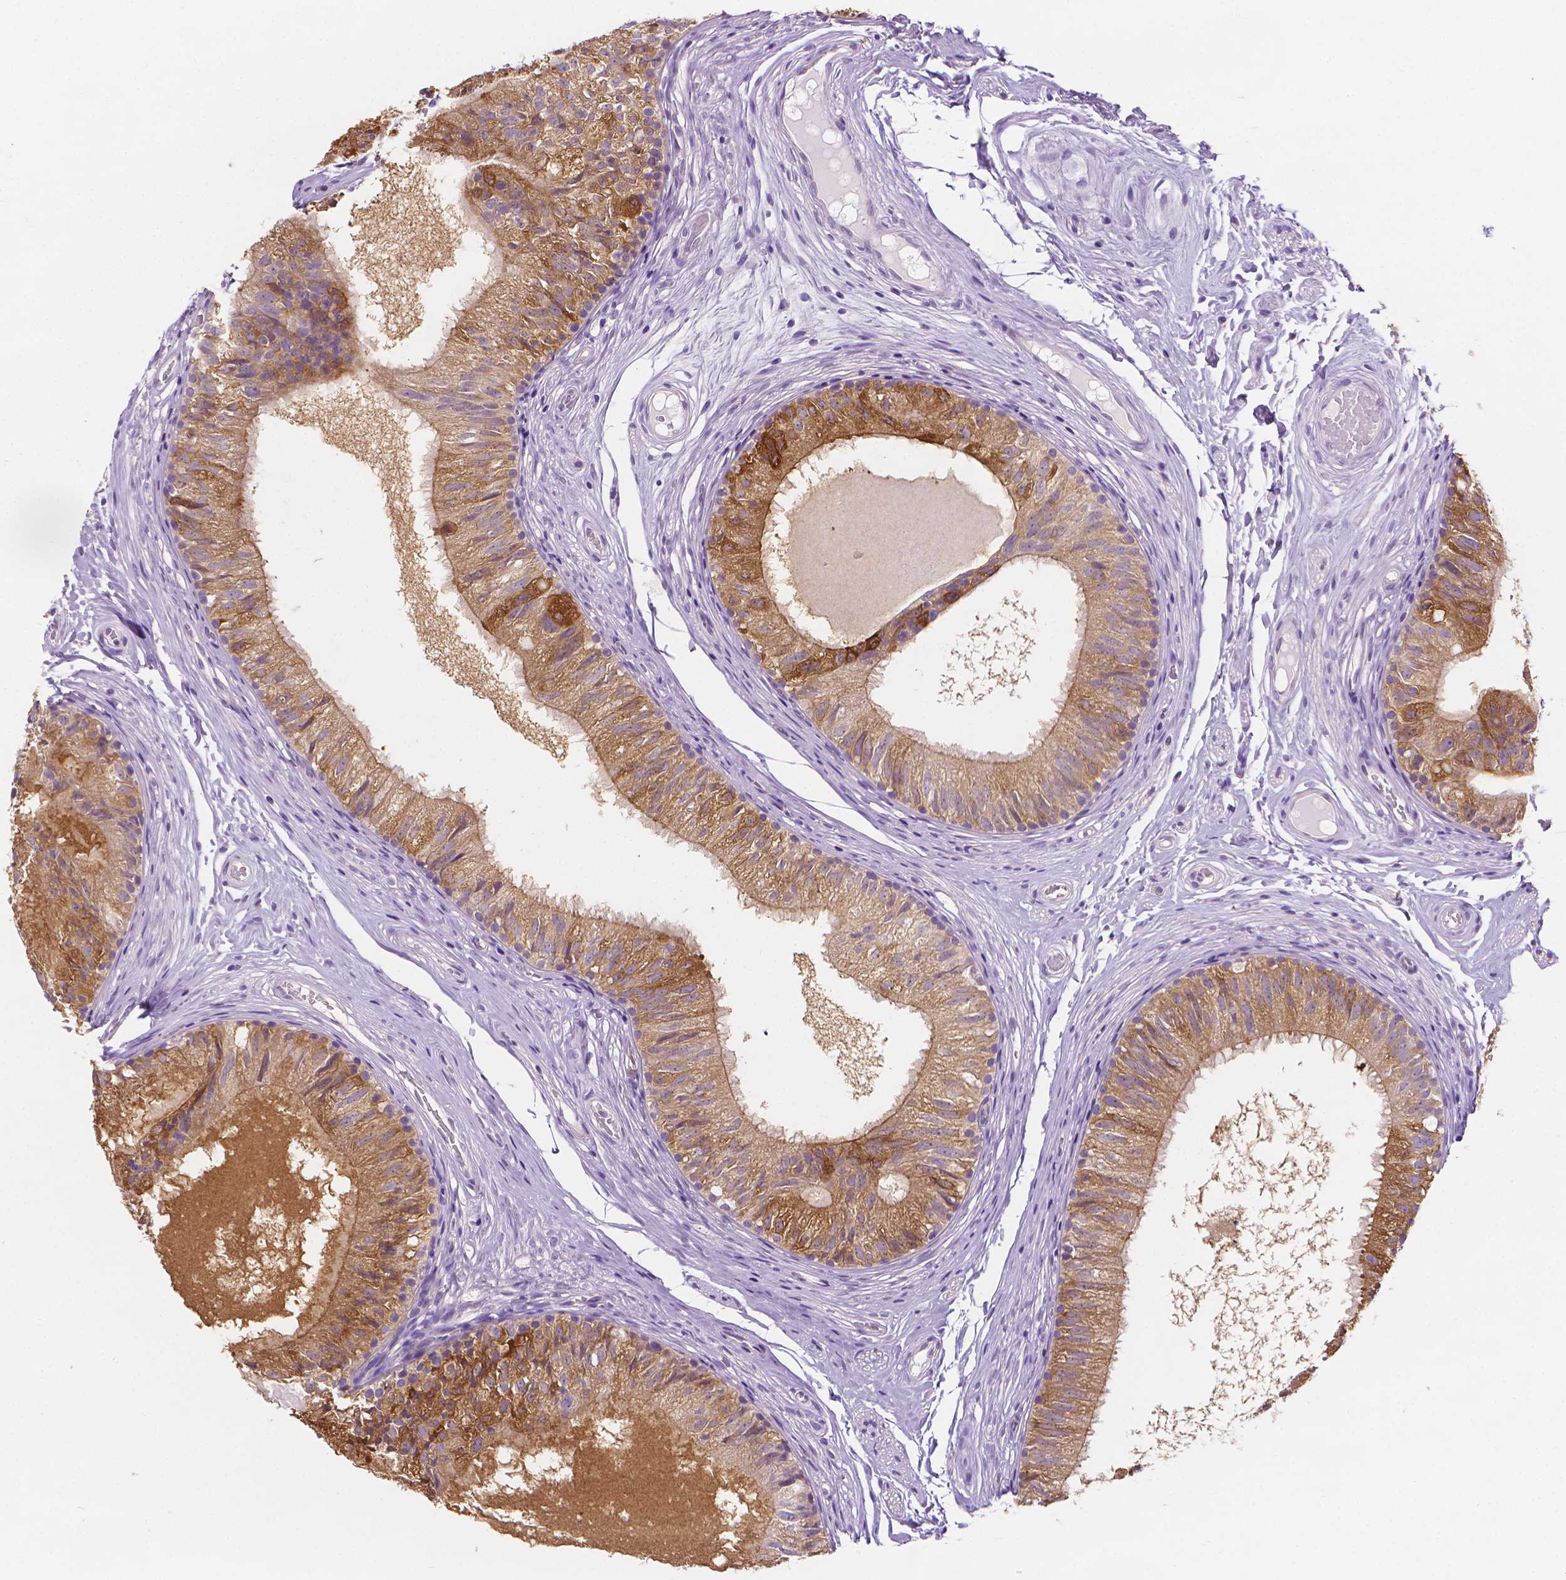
{"staining": {"intensity": "moderate", "quantity": "<25%", "location": "cytoplasmic/membranous"}, "tissue": "epididymis", "cell_type": "Glandular cells", "image_type": "normal", "snomed": [{"axis": "morphology", "description": "Normal tissue, NOS"}, {"axis": "topography", "description": "Epididymis"}], "caption": "High-power microscopy captured an immunohistochemistry (IHC) image of normal epididymis, revealing moderate cytoplasmic/membranous expression in about <25% of glandular cells.", "gene": "FASN", "patient": {"sex": "male", "age": 29}}